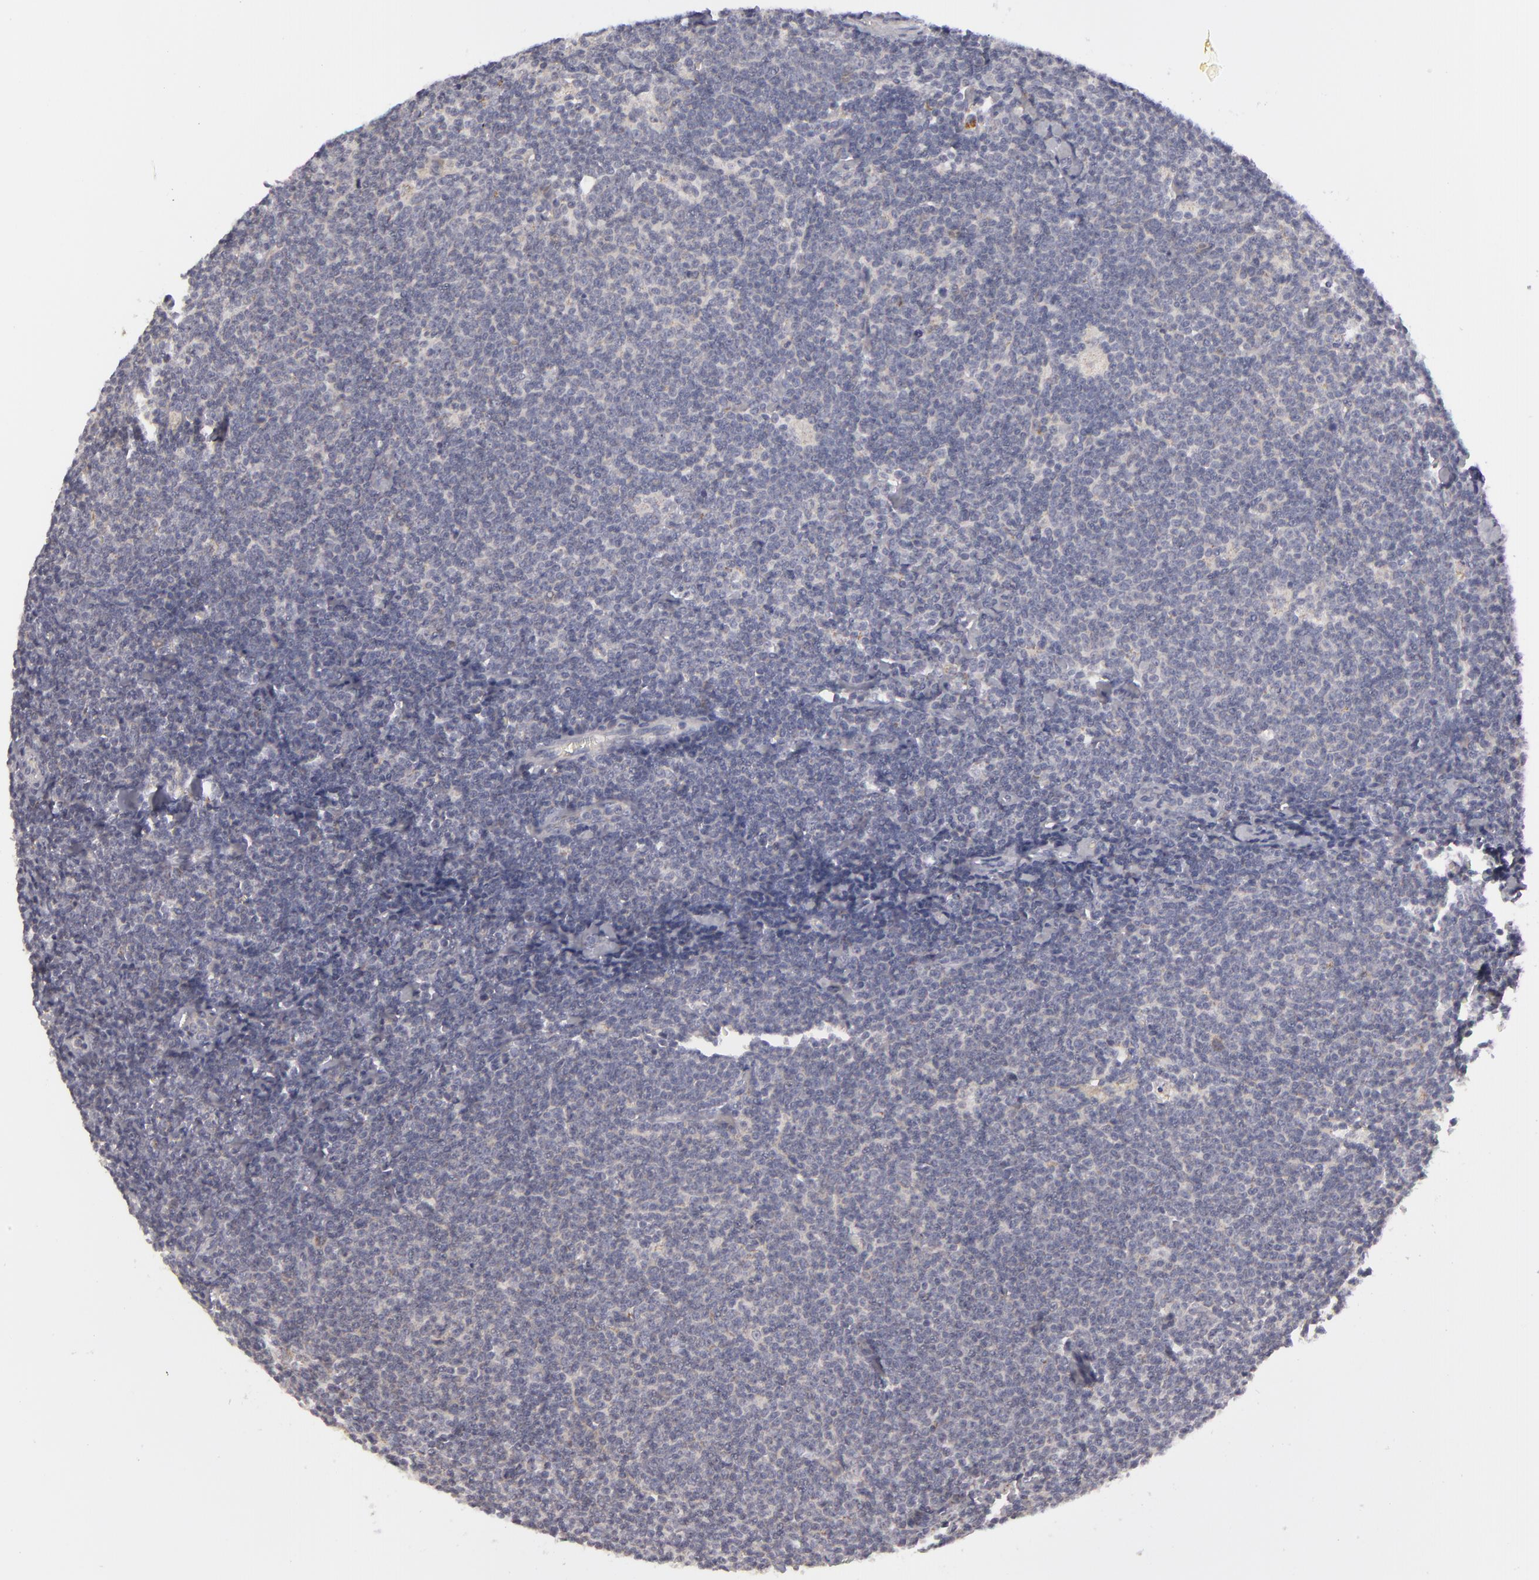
{"staining": {"intensity": "negative", "quantity": "none", "location": "none"}, "tissue": "lymphoma", "cell_type": "Tumor cells", "image_type": "cancer", "snomed": [{"axis": "morphology", "description": "Malignant lymphoma, non-Hodgkin's type, Low grade"}, {"axis": "topography", "description": "Lymph node"}], "caption": "Histopathology image shows no significant protein staining in tumor cells of lymphoma.", "gene": "ATP2B3", "patient": {"sex": "male", "age": 65}}